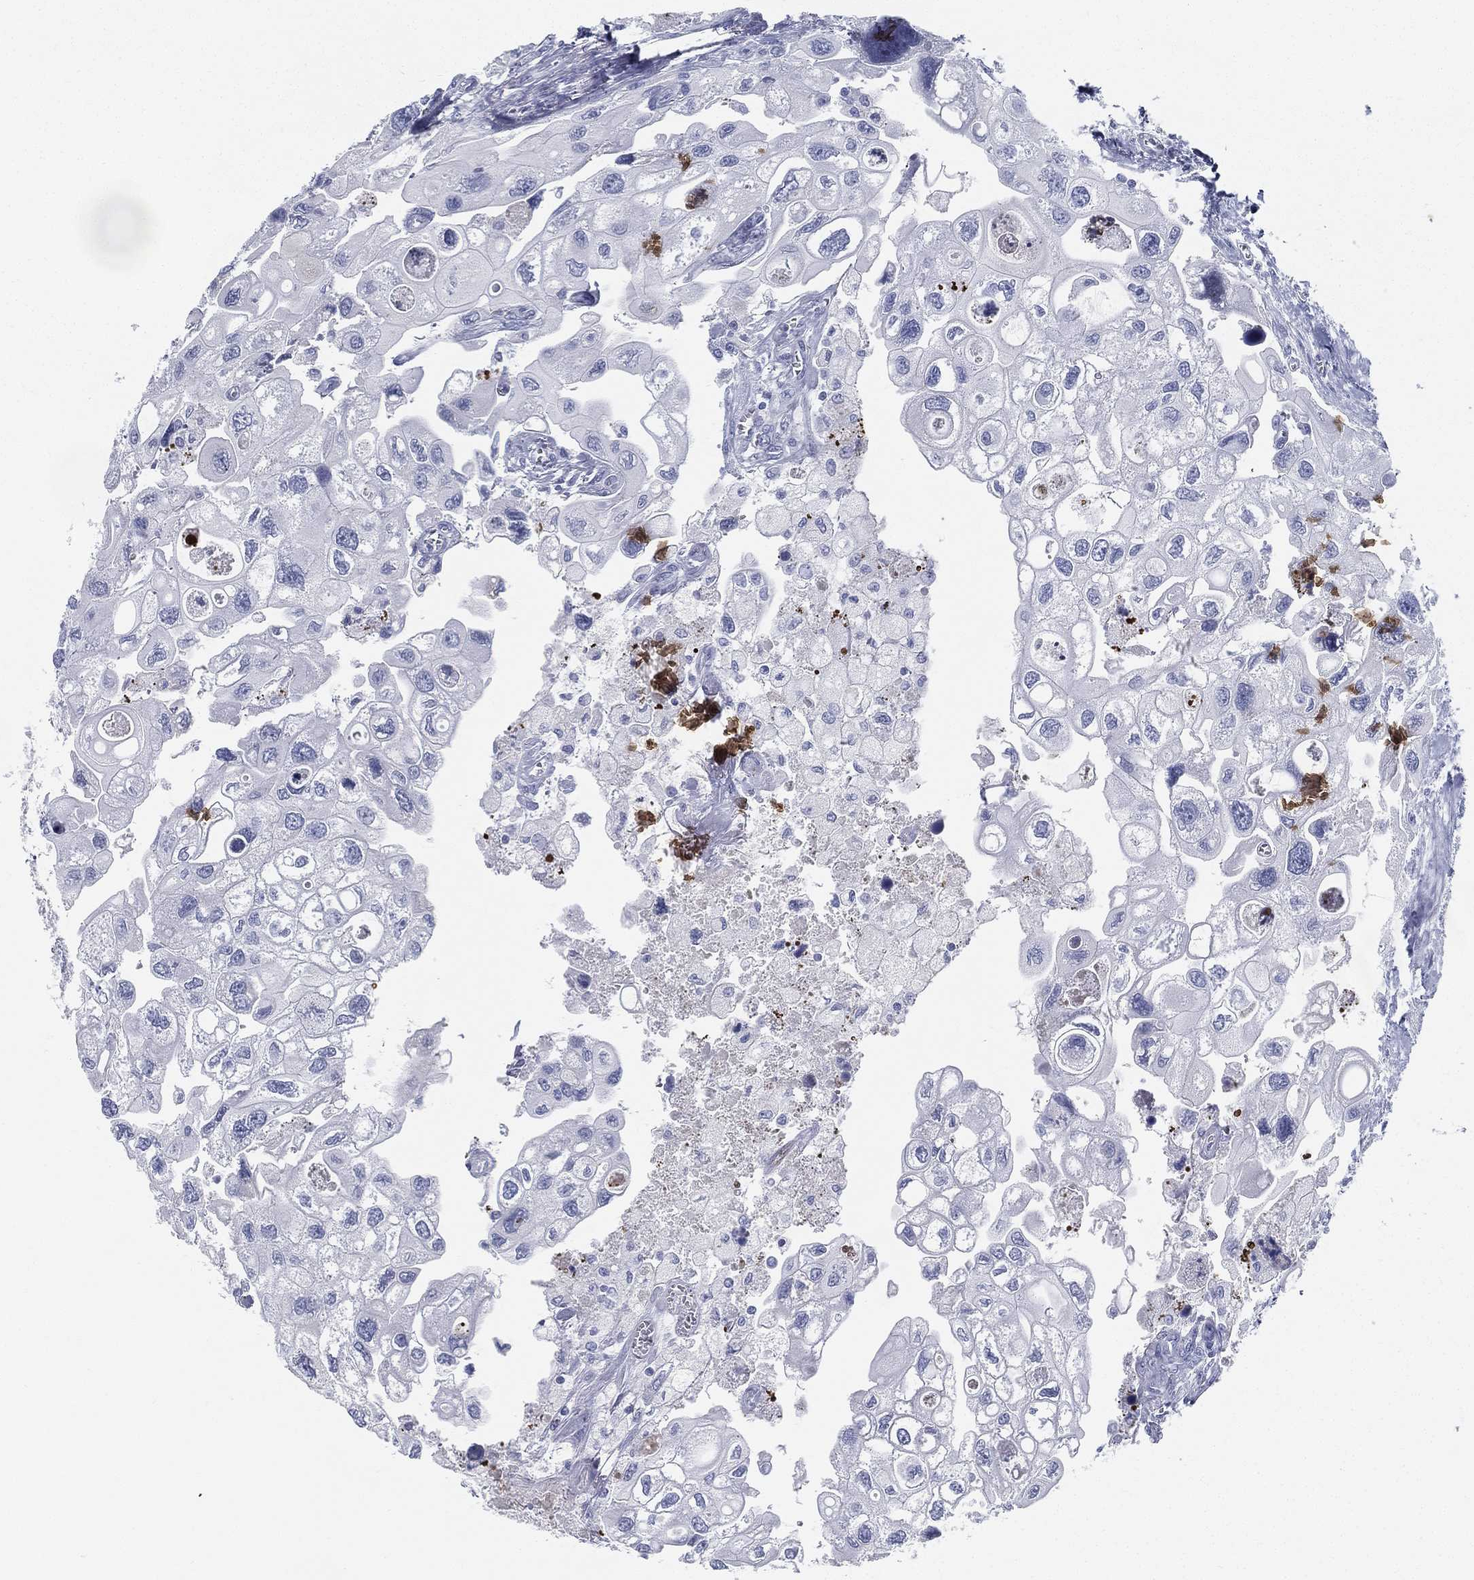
{"staining": {"intensity": "negative", "quantity": "none", "location": "none"}, "tissue": "urothelial cancer", "cell_type": "Tumor cells", "image_type": "cancer", "snomed": [{"axis": "morphology", "description": "Urothelial carcinoma, High grade"}, {"axis": "topography", "description": "Urinary bladder"}], "caption": "High-grade urothelial carcinoma was stained to show a protein in brown. There is no significant positivity in tumor cells.", "gene": "SPPL2C", "patient": {"sex": "male", "age": 59}}